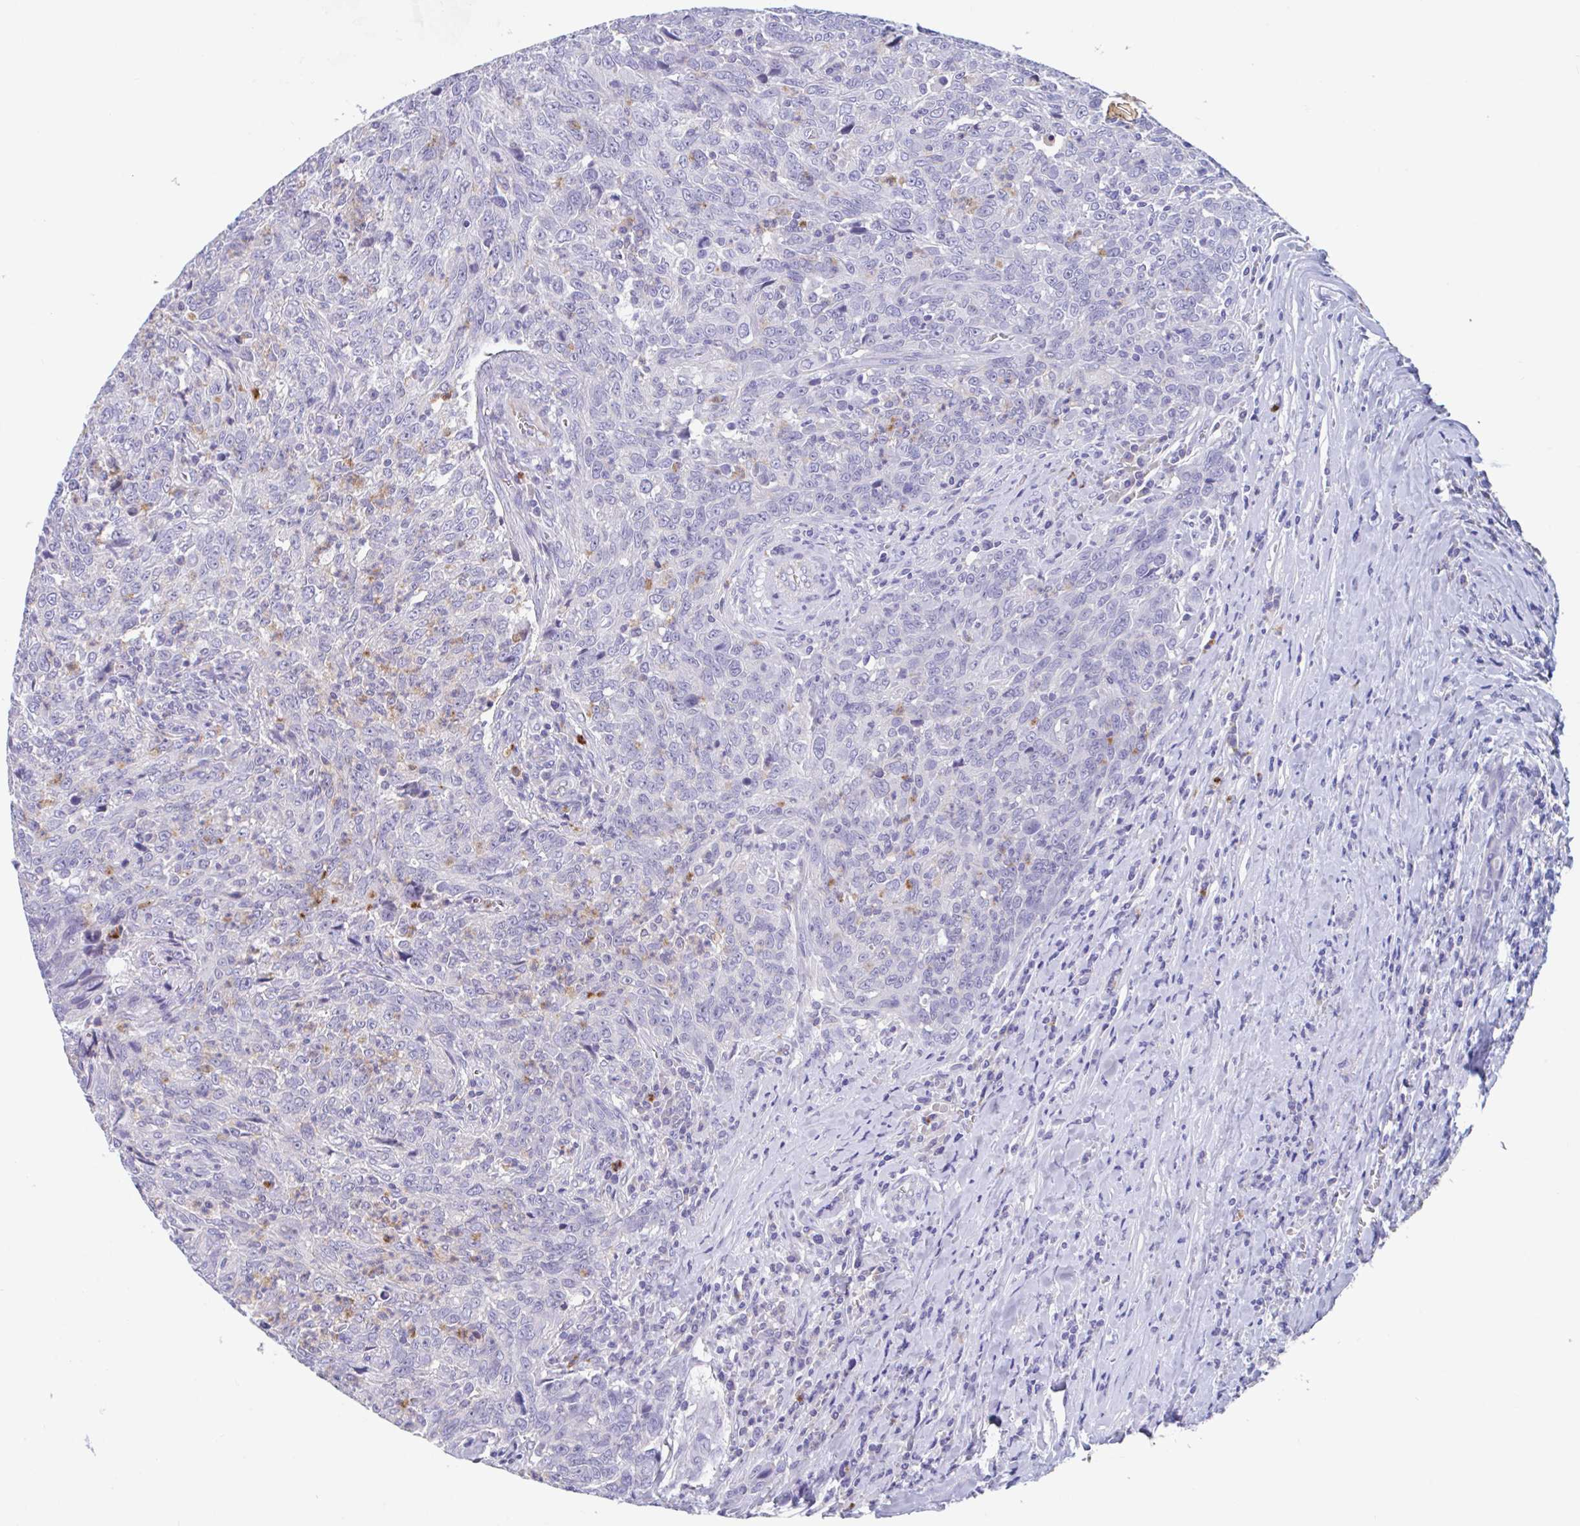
{"staining": {"intensity": "negative", "quantity": "none", "location": "none"}, "tissue": "breast cancer", "cell_type": "Tumor cells", "image_type": "cancer", "snomed": [{"axis": "morphology", "description": "Duct carcinoma"}, {"axis": "topography", "description": "Breast"}], "caption": "This histopathology image is of breast cancer stained with immunohistochemistry to label a protein in brown with the nuclei are counter-stained blue. There is no expression in tumor cells. (DAB (3,3'-diaminobenzidine) immunohistochemistry visualized using brightfield microscopy, high magnification).", "gene": "ZNHIT2", "patient": {"sex": "female", "age": 50}}